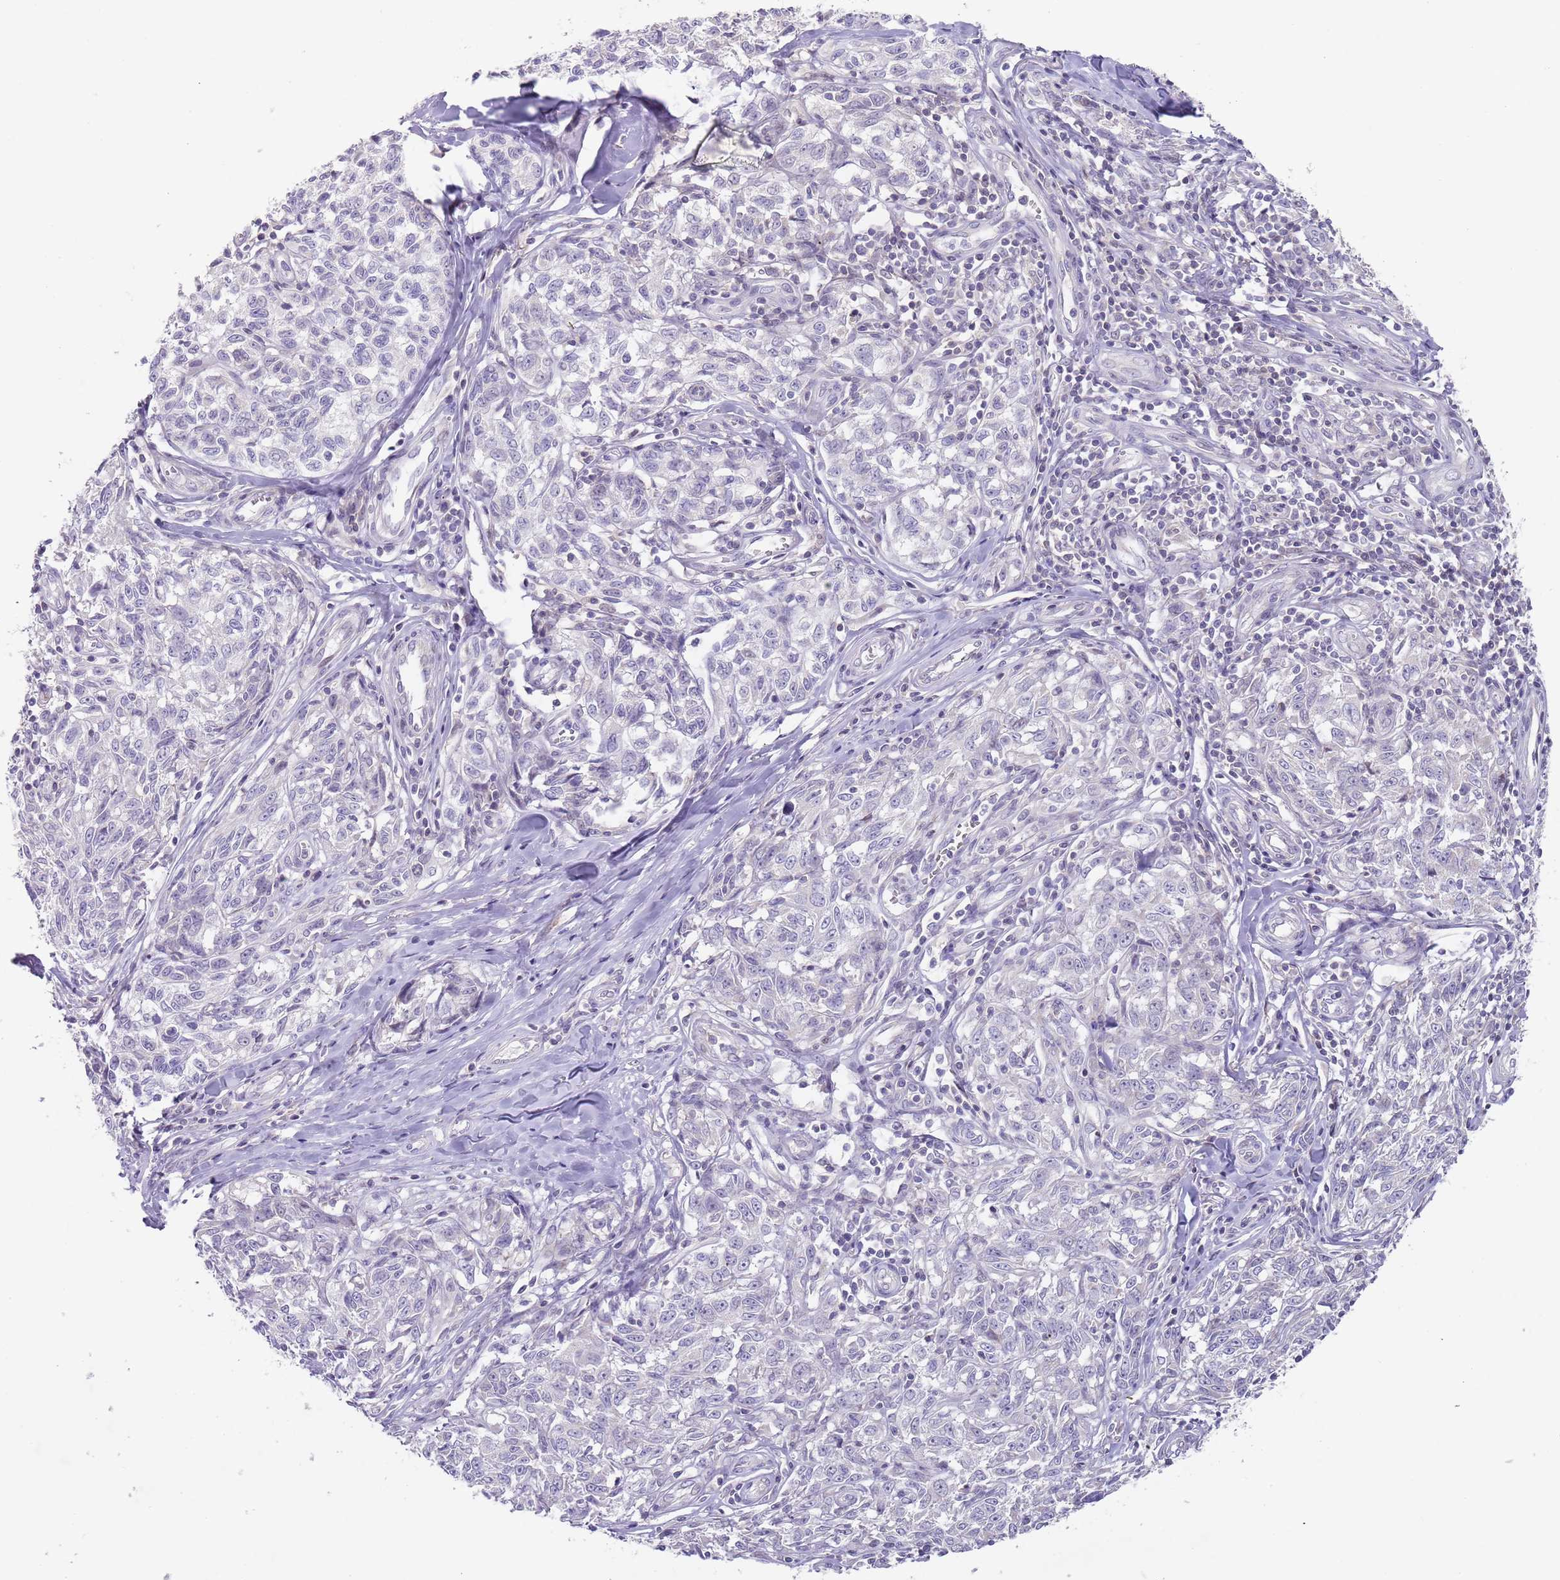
{"staining": {"intensity": "negative", "quantity": "none", "location": "none"}, "tissue": "melanoma", "cell_type": "Tumor cells", "image_type": "cancer", "snomed": [{"axis": "morphology", "description": "Normal tissue, NOS"}, {"axis": "morphology", "description": "Malignant melanoma, NOS"}, {"axis": "topography", "description": "Skin"}], "caption": "Photomicrograph shows no significant protein staining in tumor cells of malignant melanoma.", "gene": "PRAC1", "patient": {"sex": "female", "age": 64}}